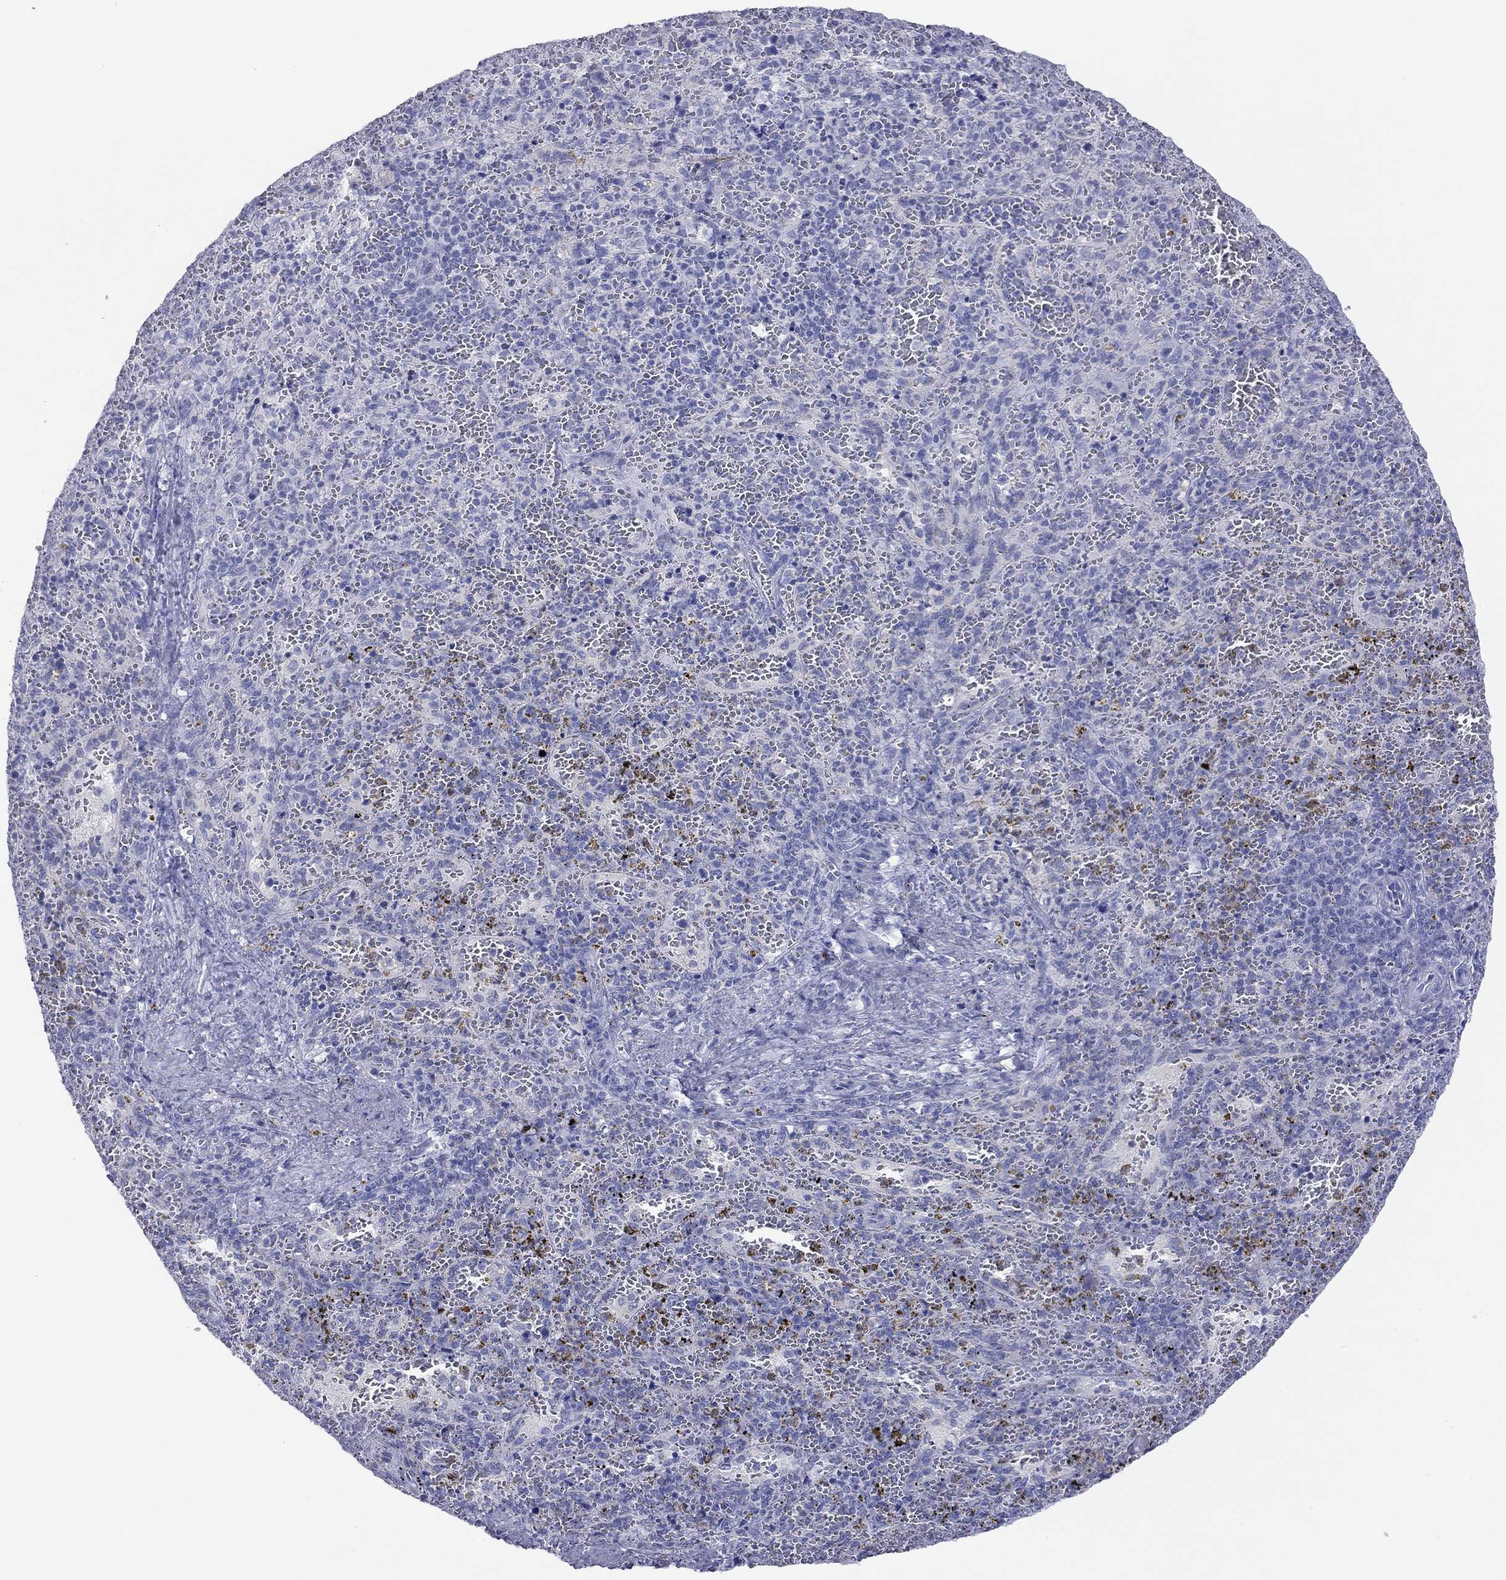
{"staining": {"intensity": "negative", "quantity": "none", "location": "none"}, "tissue": "spleen", "cell_type": "Cells in red pulp", "image_type": "normal", "snomed": [{"axis": "morphology", "description": "Normal tissue, NOS"}, {"axis": "topography", "description": "Spleen"}], "caption": "Human spleen stained for a protein using immunohistochemistry shows no staining in cells in red pulp.", "gene": "VSIG10", "patient": {"sex": "female", "age": 50}}